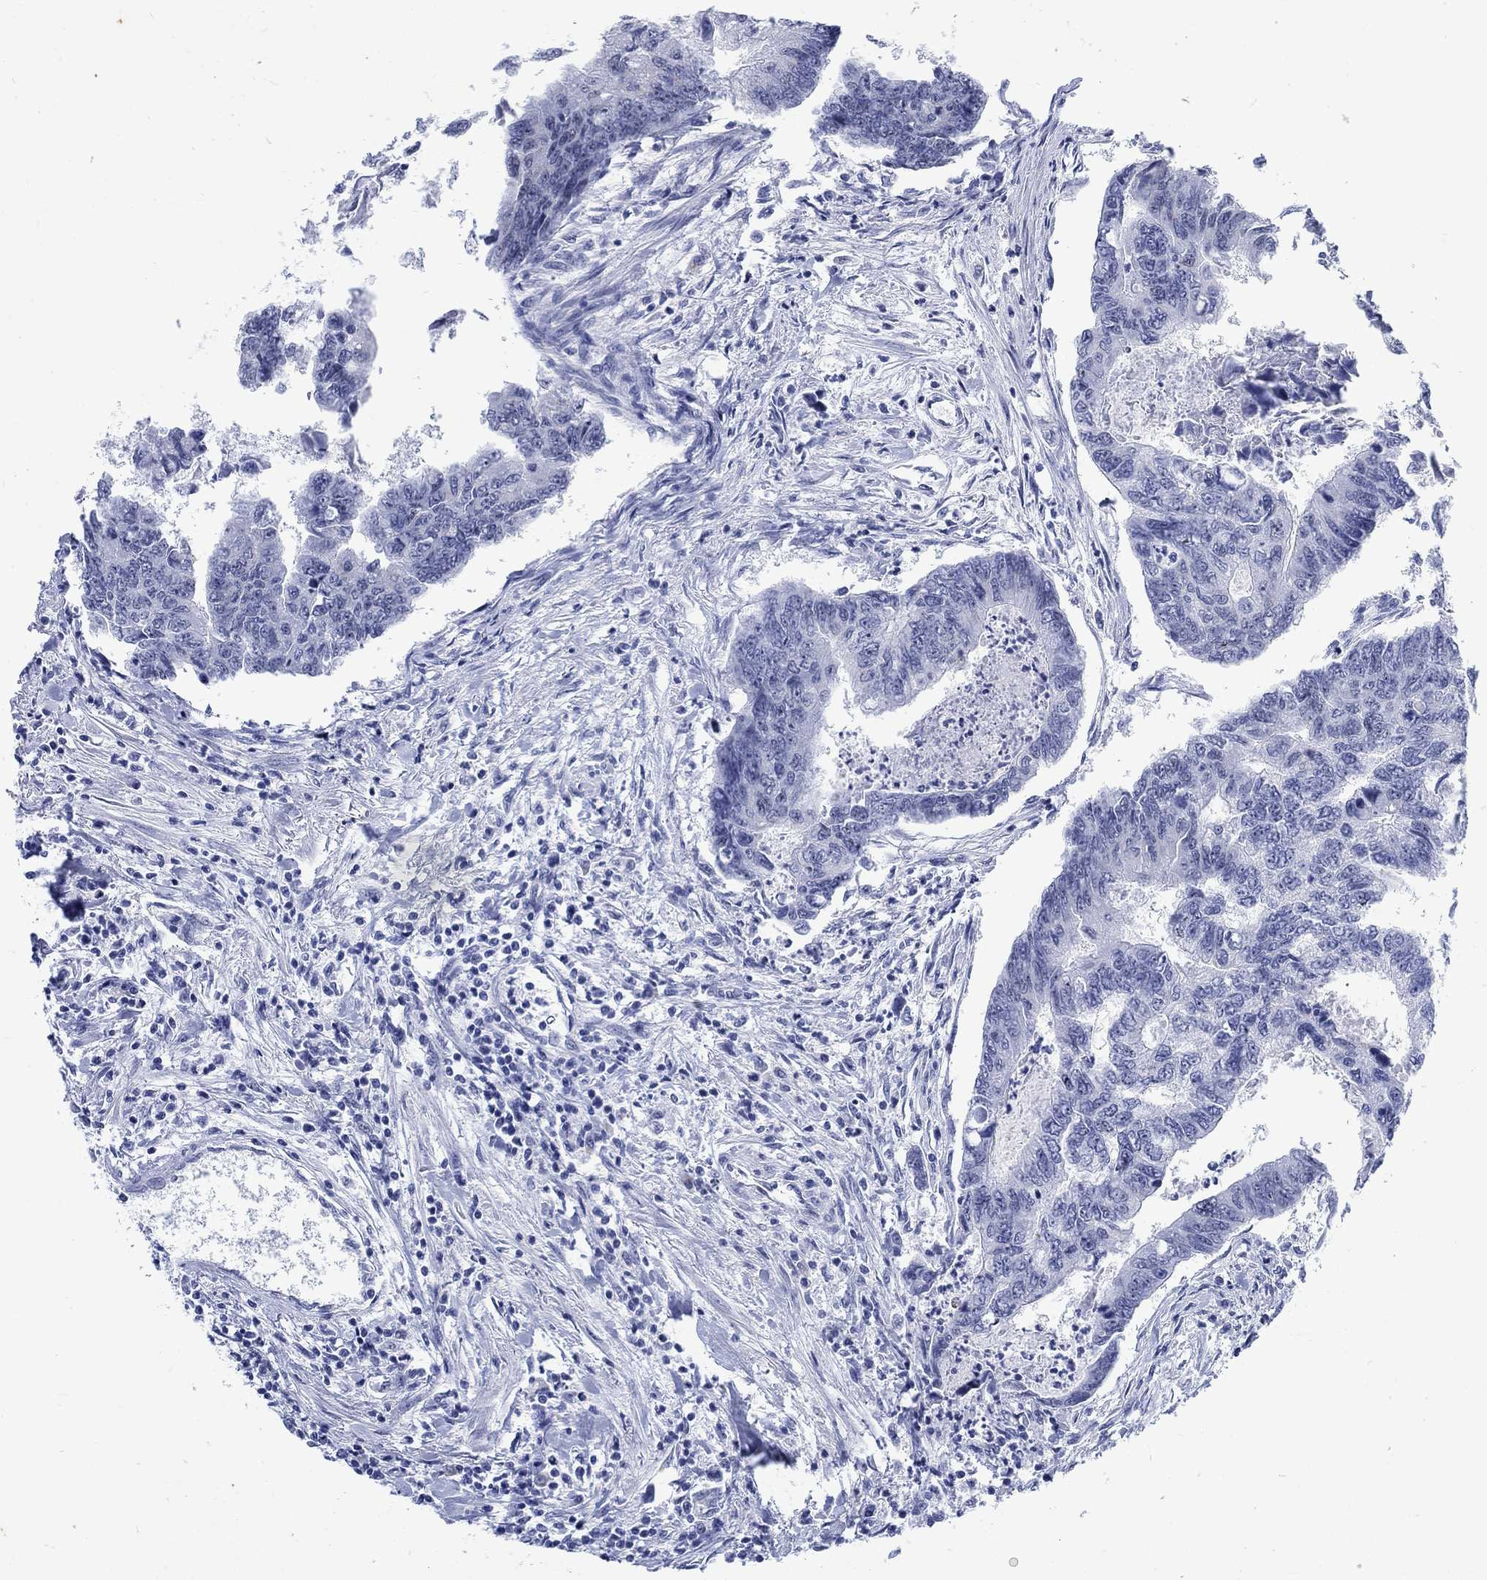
{"staining": {"intensity": "negative", "quantity": "none", "location": "none"}, "tissue": "colorectal cancer", "cell_type": "Tumor cells", "image_type": "cancer", "snomed": [{"axis": "morphology", "description": "Adenocarcinoma, NOS"}, {"axis": "topography", "description": "Colon"}], "caption": "High power microscopy photomicrograph of an immunohistochemistry photomicrograph of adenocarcinoma (colorectal), revealing no significant expression in tumor cells.", "gene": "KRT76", "patient": {"sex": "female", "age": 65}}